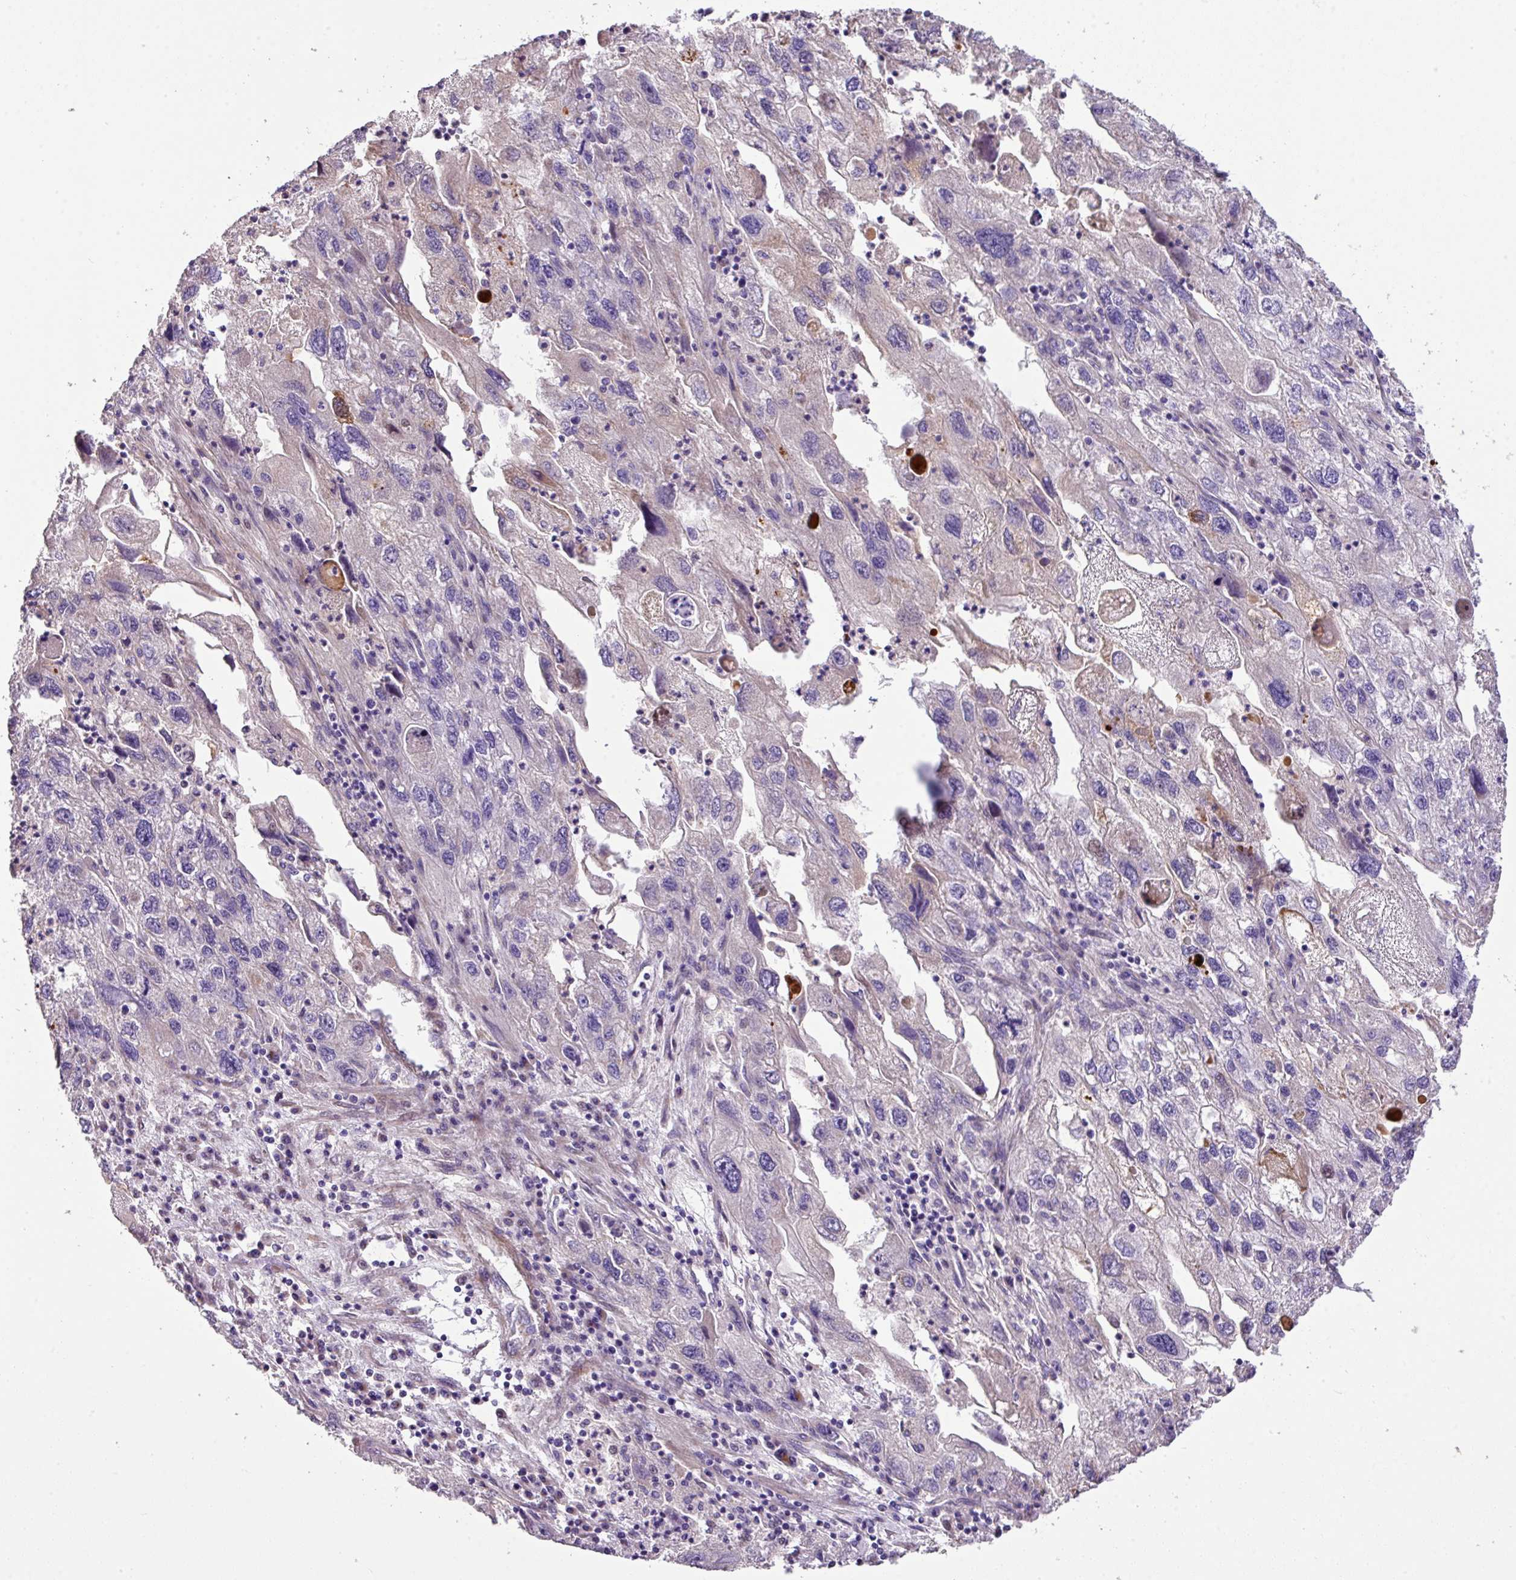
{"staining": {"intensity": "negative", "quantity": "none", "location": "none"}, "tissue": "endometrial cancer", "cell_type": "Tumor cells", "image_type": "cancer", "snomed": [{"axis": "morphology", "description": "Adenocarcinoma, NOS"}, {"axis": "topography", "description": "Endometrium"}], "caption": "Protein analysis of adenocarcinoma (endometrial) reveals no significant staining in tumor cells.", "gene": "CTXN2", "patient": {"sex": "female", "age": 49}}